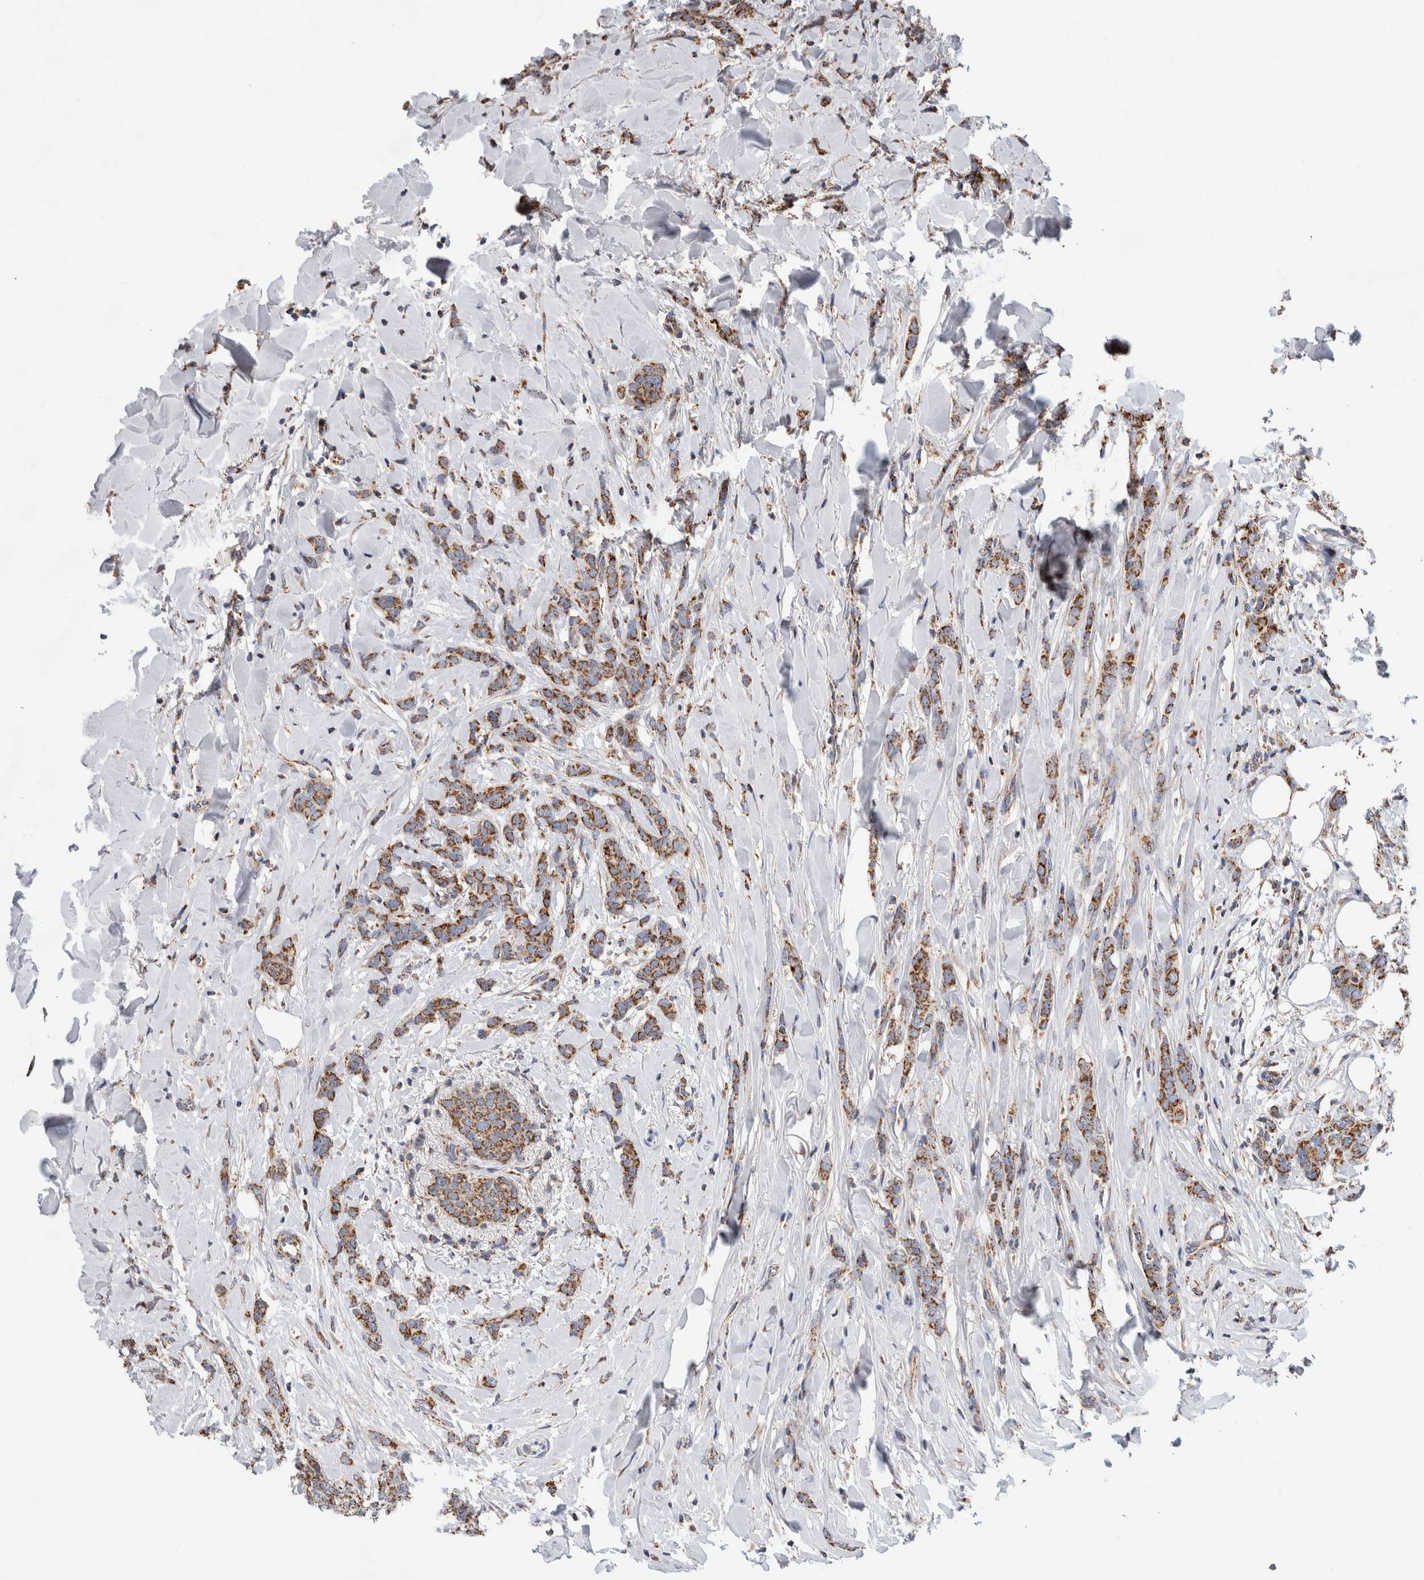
{"staining": {"intensity": "moderate", "quantity": ">75%", "location": "cytoplasmic/membranous"}, "tissue": "breast cancer", "cell_type": "Tumor cells", "image_type": "cancer", "snomed": [{"axis": "morphology", "description": "Lobular carcinoma"}, {"axis": "topography", "description": "Skin"}, {"axis": "topography", "description": "Breast"}], "caption": "A brown stain labels moderate cytoplasmic/membranous positivity of a protein in human lobular carcinoma (breast) tumor cells.", "gene": "IARS2", "patient": {"sex": "female", "age": 46}}